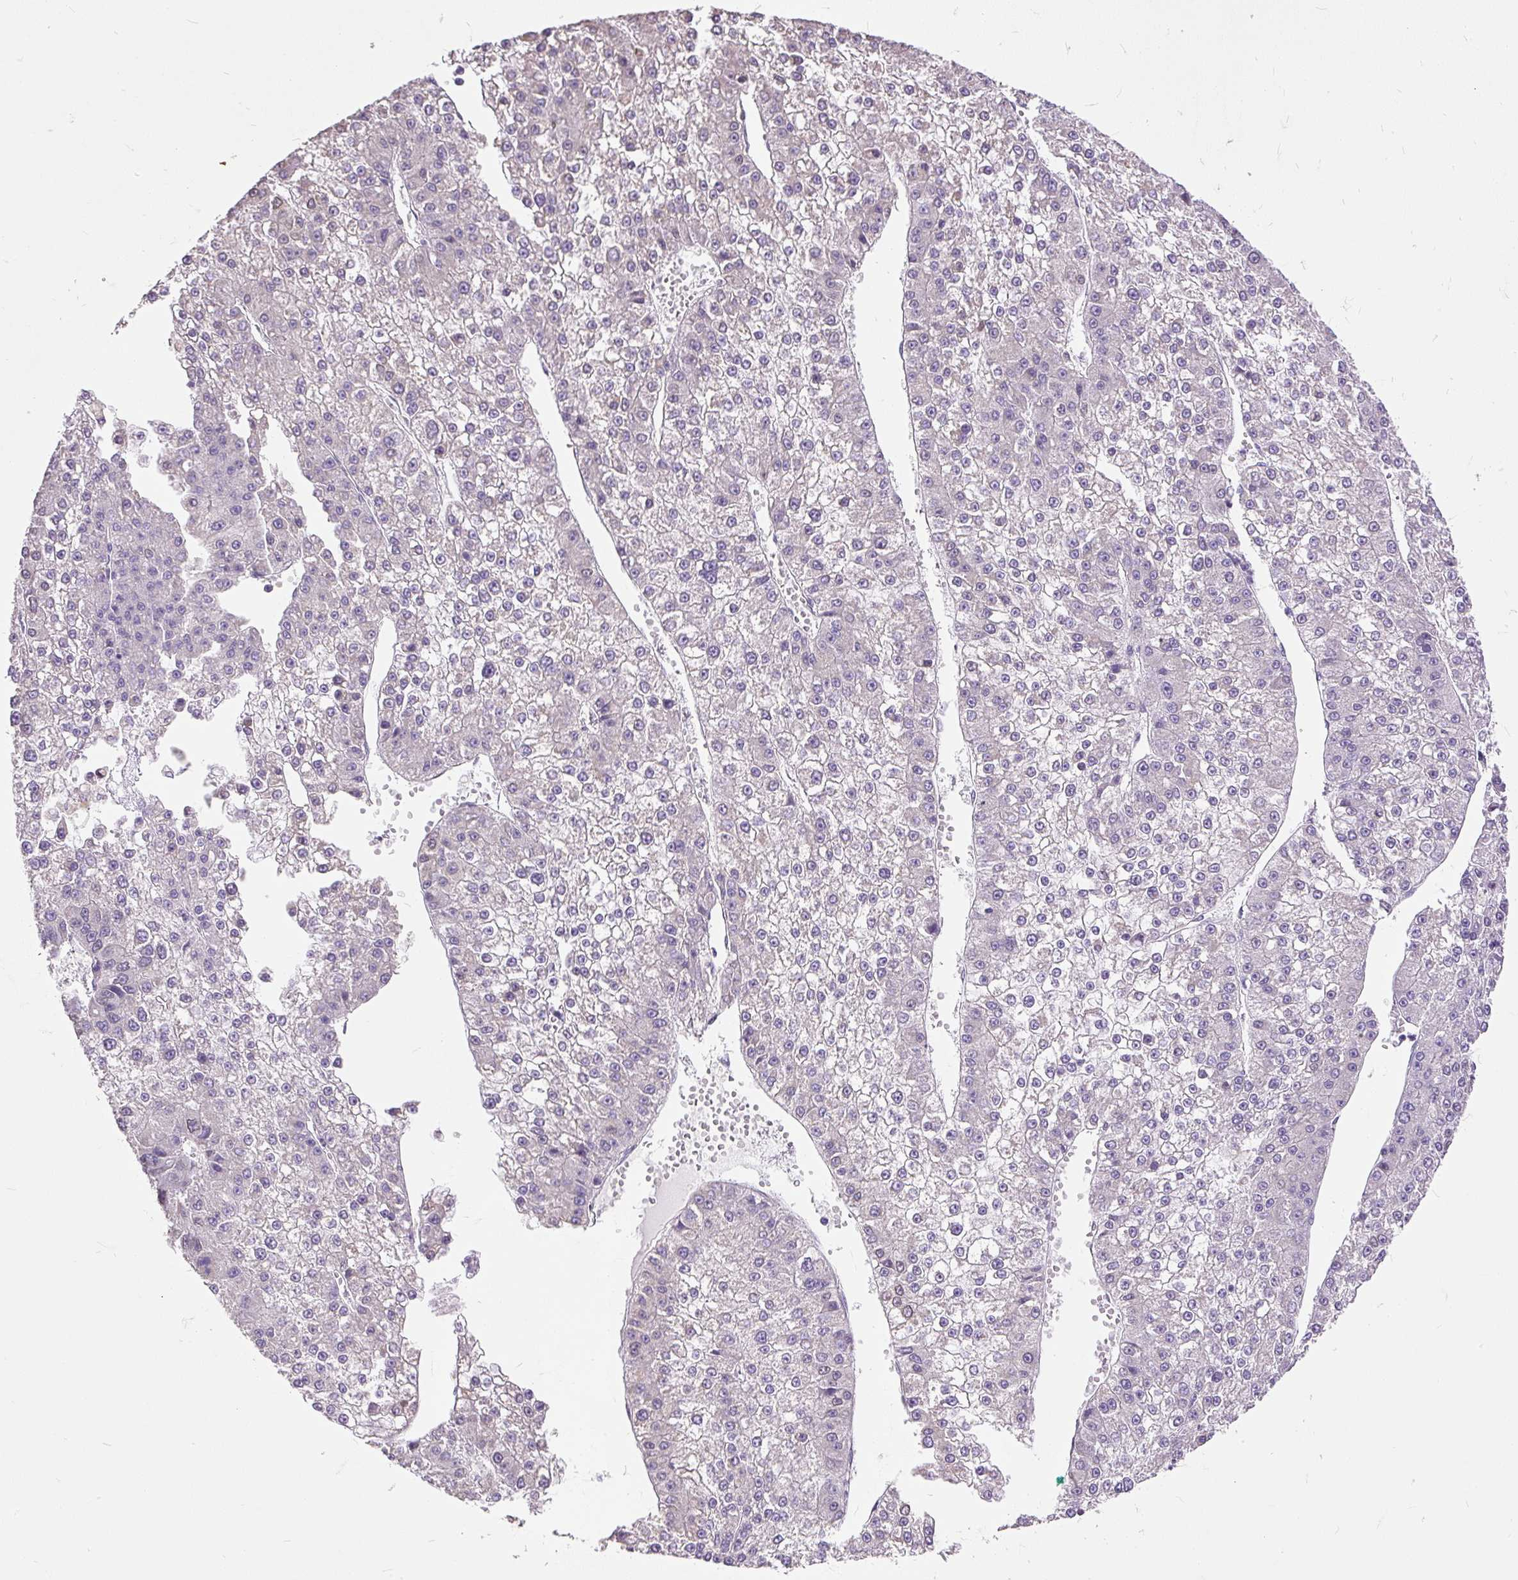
{"staining": {"intensity": "negative", "quantity": "none", "location": "none"}, "tissue": "liver cancer", "cell_type": "Tumor cells", "image_type": "cancer", "snomed": [{"axis": "morphology", "description": "Carcinoma, Hepatocellular, NOS"}, {"axis": "topography", "description": "Liver"}], "caption": "IHC of human hepatocellular carcinoma (liver) shows no expression in tumor cells. (DAB immunohistochemistry (IHC) with hematoxylin counter stain).", "gene": "GBX1", "patient": {"sex": "female", "age": 73}}